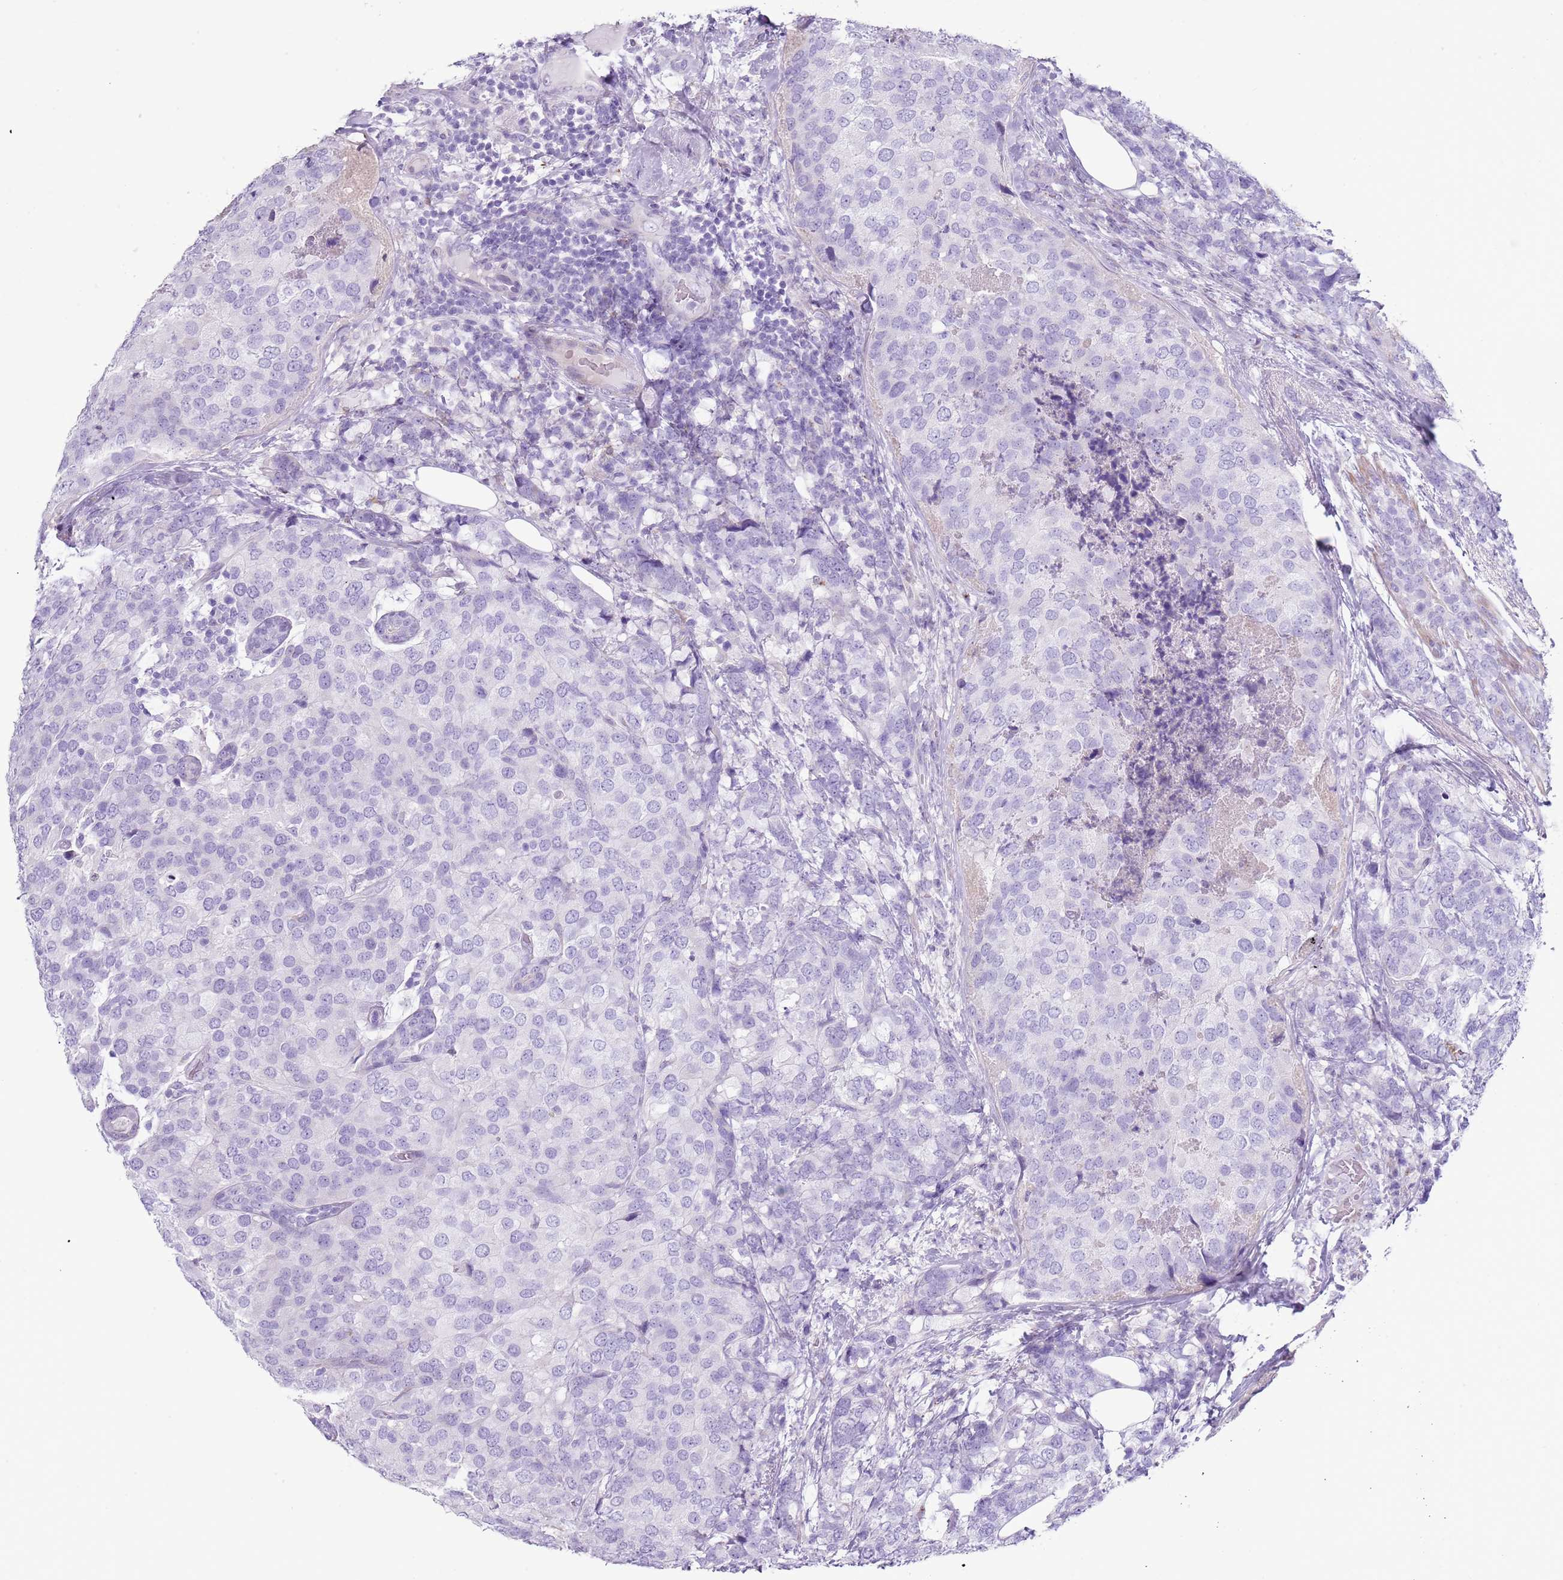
{"staining": {"intensity": "negative", "quantity": "none", "location": "none"}, "tissue": "breast cancer", "cell_type": "Tumor cells", "image_type": "cancer", "snomed": [{"axis": "morphology", "description": "Lobular carcinoma"}, {"axis": "topography", "description": "Breast"}], "caption": "A high-resolution histopathology image shows immunohistochemistry staining of breast lobular carcinoma, which reveals no significant positivity in tumor cells. (DAB (3,3'-diaminobenzidine) immunohistochemistry, high magnification).", "gene": "CD177", "patient": {"sex": "female", "age": 59}}